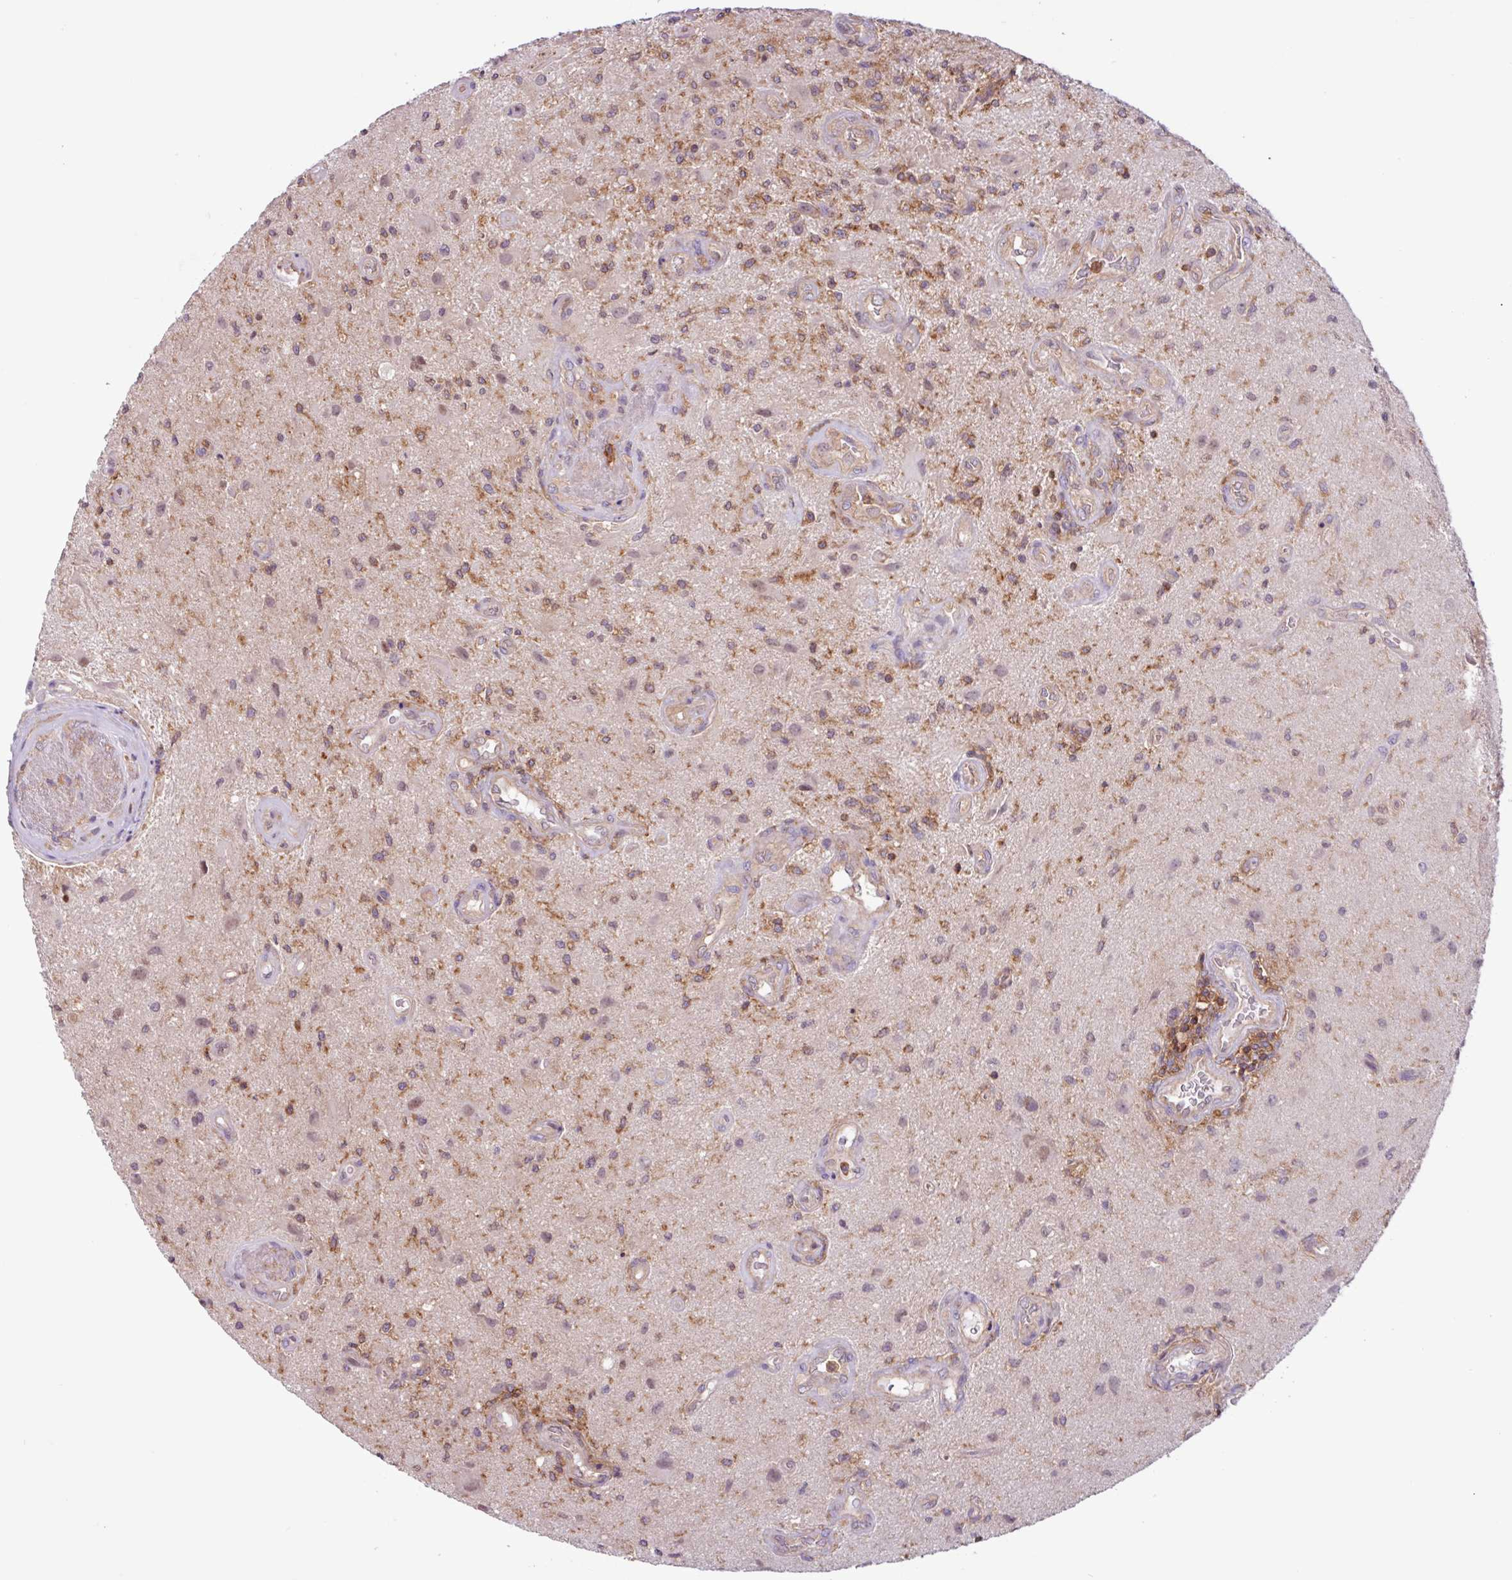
{"staining": {"intensity": "weak", "quantity": ">75%", "location": "cytoplasmic/membranous"}, "tissue": "glioma", "cell_type": "Tumor cells", "image_type": "cancer", "snomed": [{"axis": "morphology", "description": "Glioma, malignant, High grade"}, {"axis": "topography", "description": "Brain"}], "caption": "Immunohistochemical staining of human glioma exhibits weak cytoplasmic/membranous protein positivity in about >75% of tumor cells.", "gene": "ACTR3", "patient": {"sex": "male", "age": 67}}